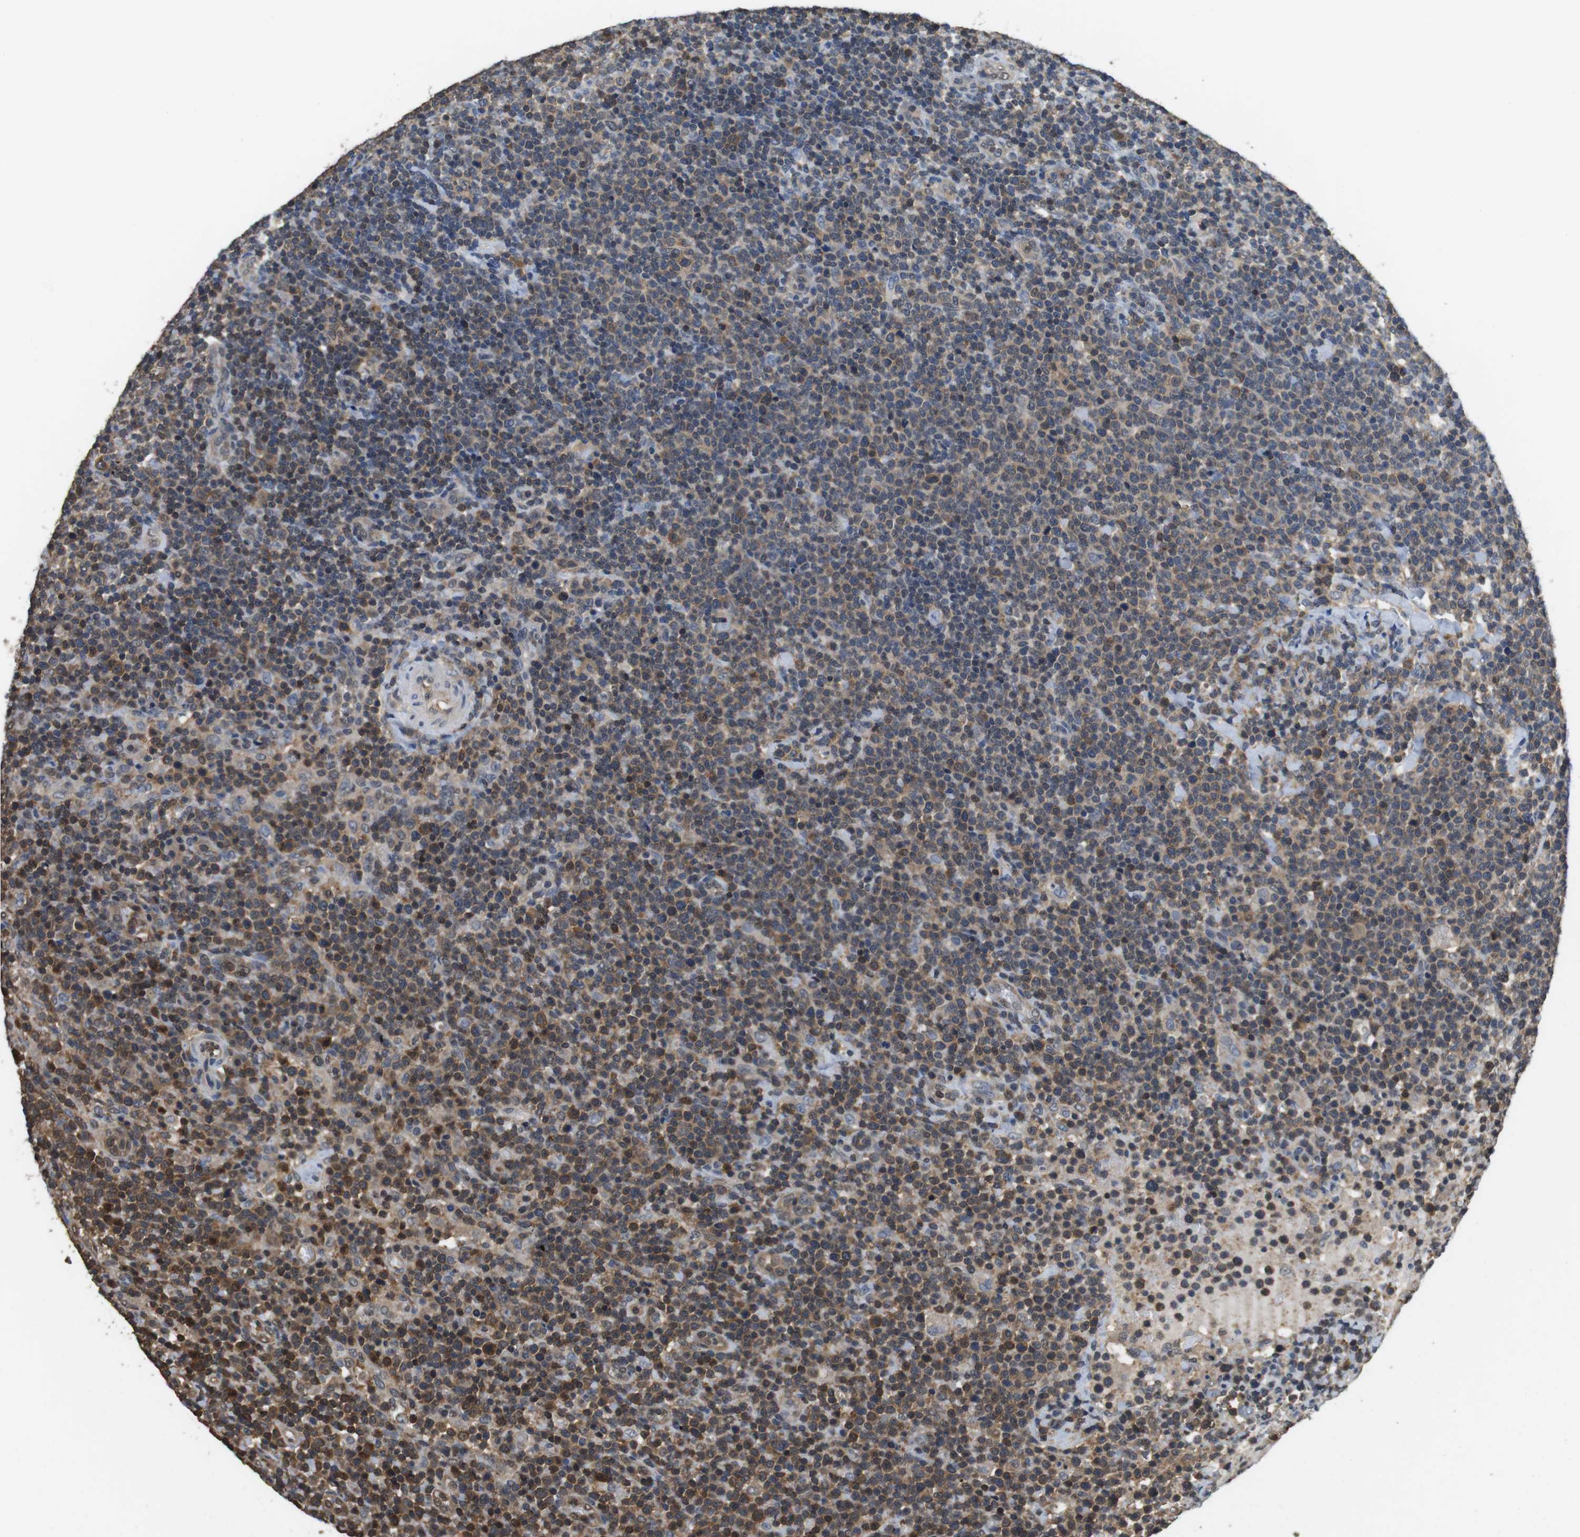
{"staining": {"intensity": "moderate", "quantity": "25%-75%", "location": "cytoplasmic/membranous"}, "tissue": "lymphoma", "cell_type": "Tumor cells", "image_type": "cancer", "snomed": [{"axis": "morphology", "description": "Malignant lymphoma, non-Hodgkin's type, High grade"}, {"axis": "topography", "description": "Lymph node"}], "caption": "Lymphoma stained for a protein (brown) reveals moderate cytoplasmic/membranous positive staining in approximately 25%-75% of tumor cells.", "gene": "LDHA", "patient": {"sex": "male", "age": 61}}